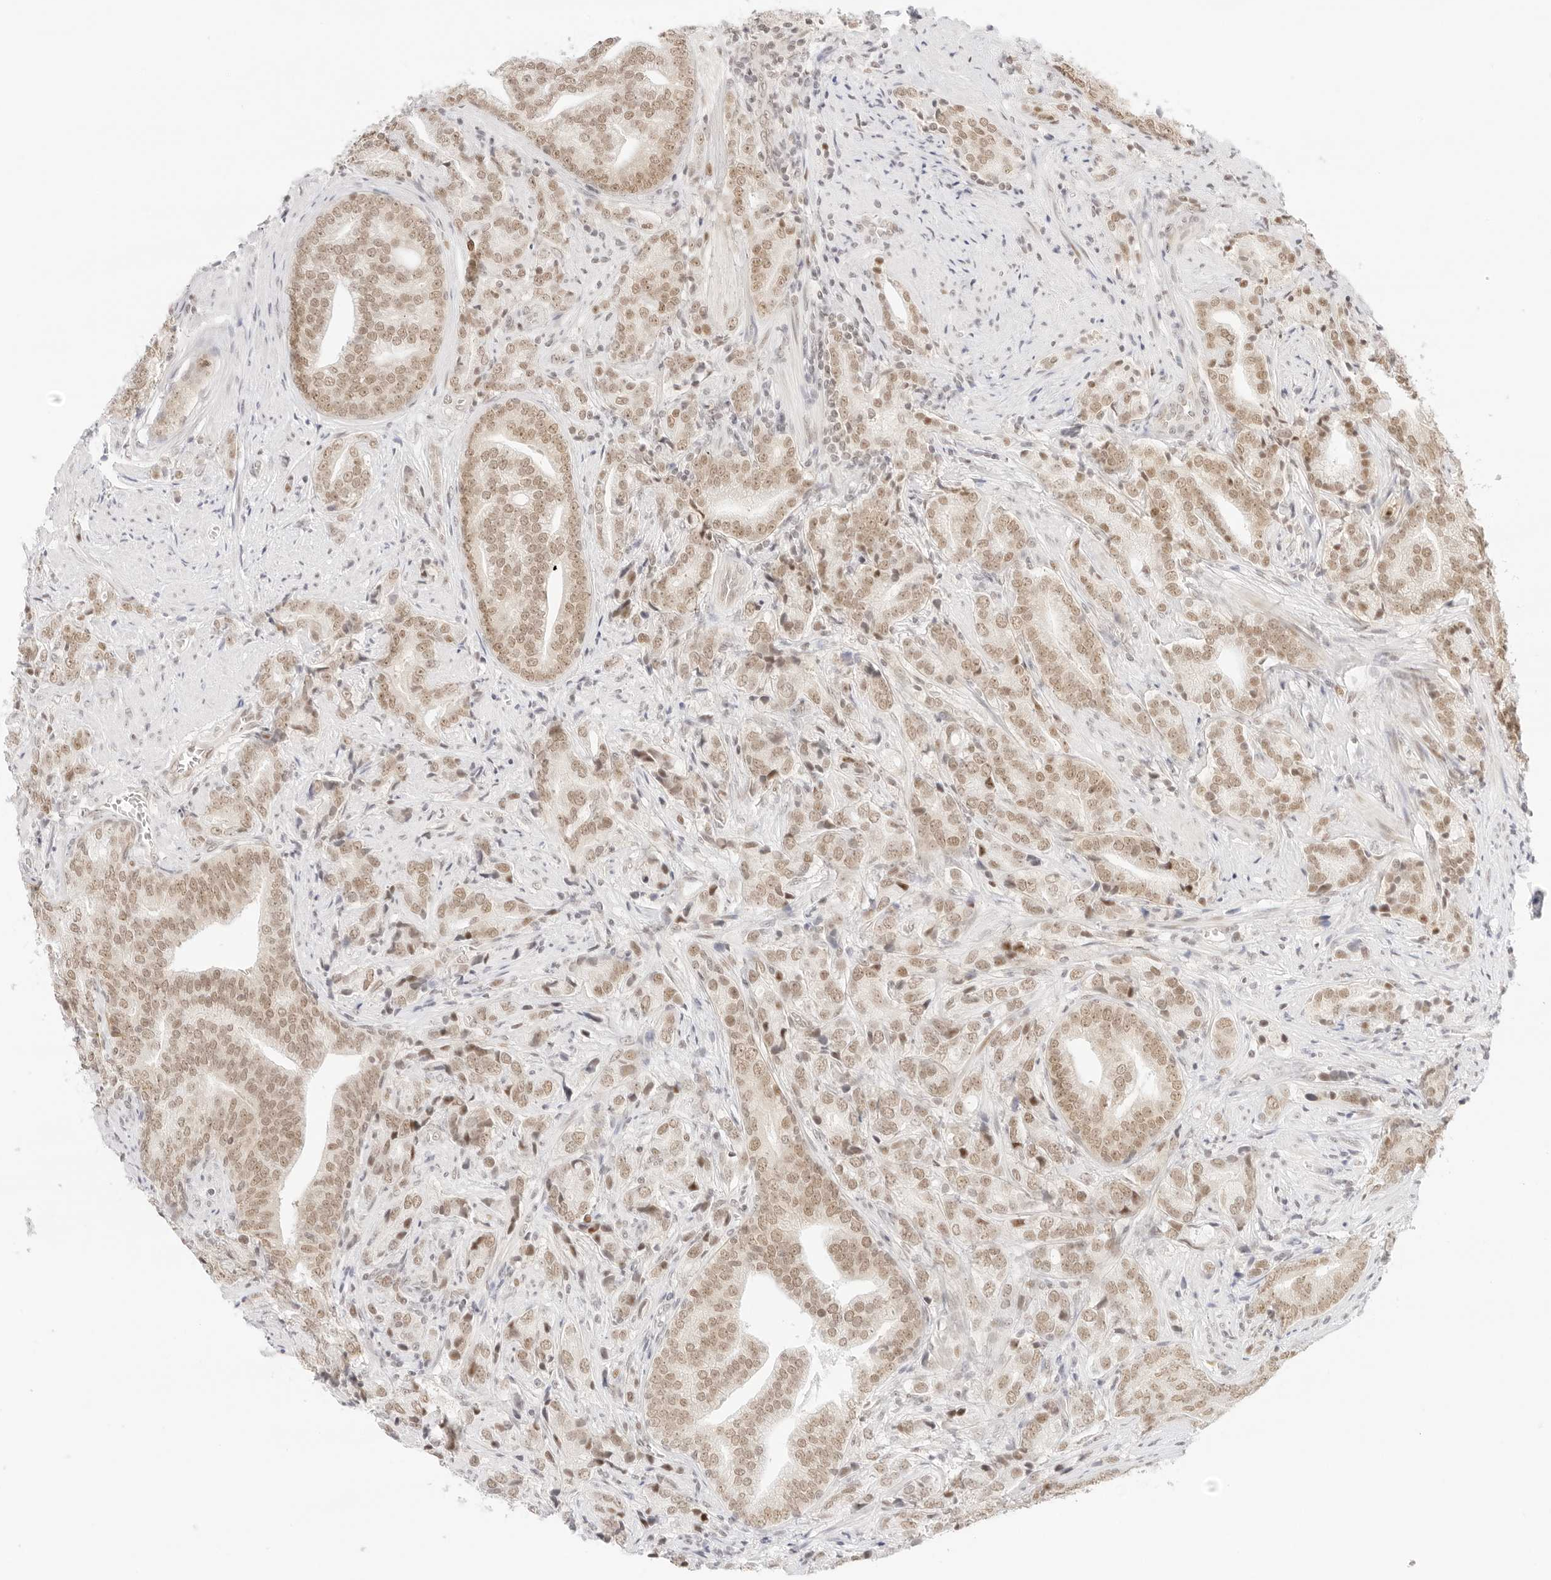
{"staining": {"intensity": "weak", "quantity": ">75%", "location": "nuclear"}, "tissue": "prostate cancer", "cell_type": "Tumor cells", "image_type": "cancer", "snomed": [{"axis": "morphology", "description": "Adenocarcinoma, High grade"}, {"axis": "topography", "description": "Prostate"}], "caption": "Weak nuclear expression is identified in about >75% of tumor cells in prostate cancer (adenocarcinoma (high-grade)). (Stains: DAB in brown, nuclei in blue, Microscopy: brightfield microscopy at high magnification).", "gene": "ITGA6", "patient": {"sex": "male", "age": 57}}